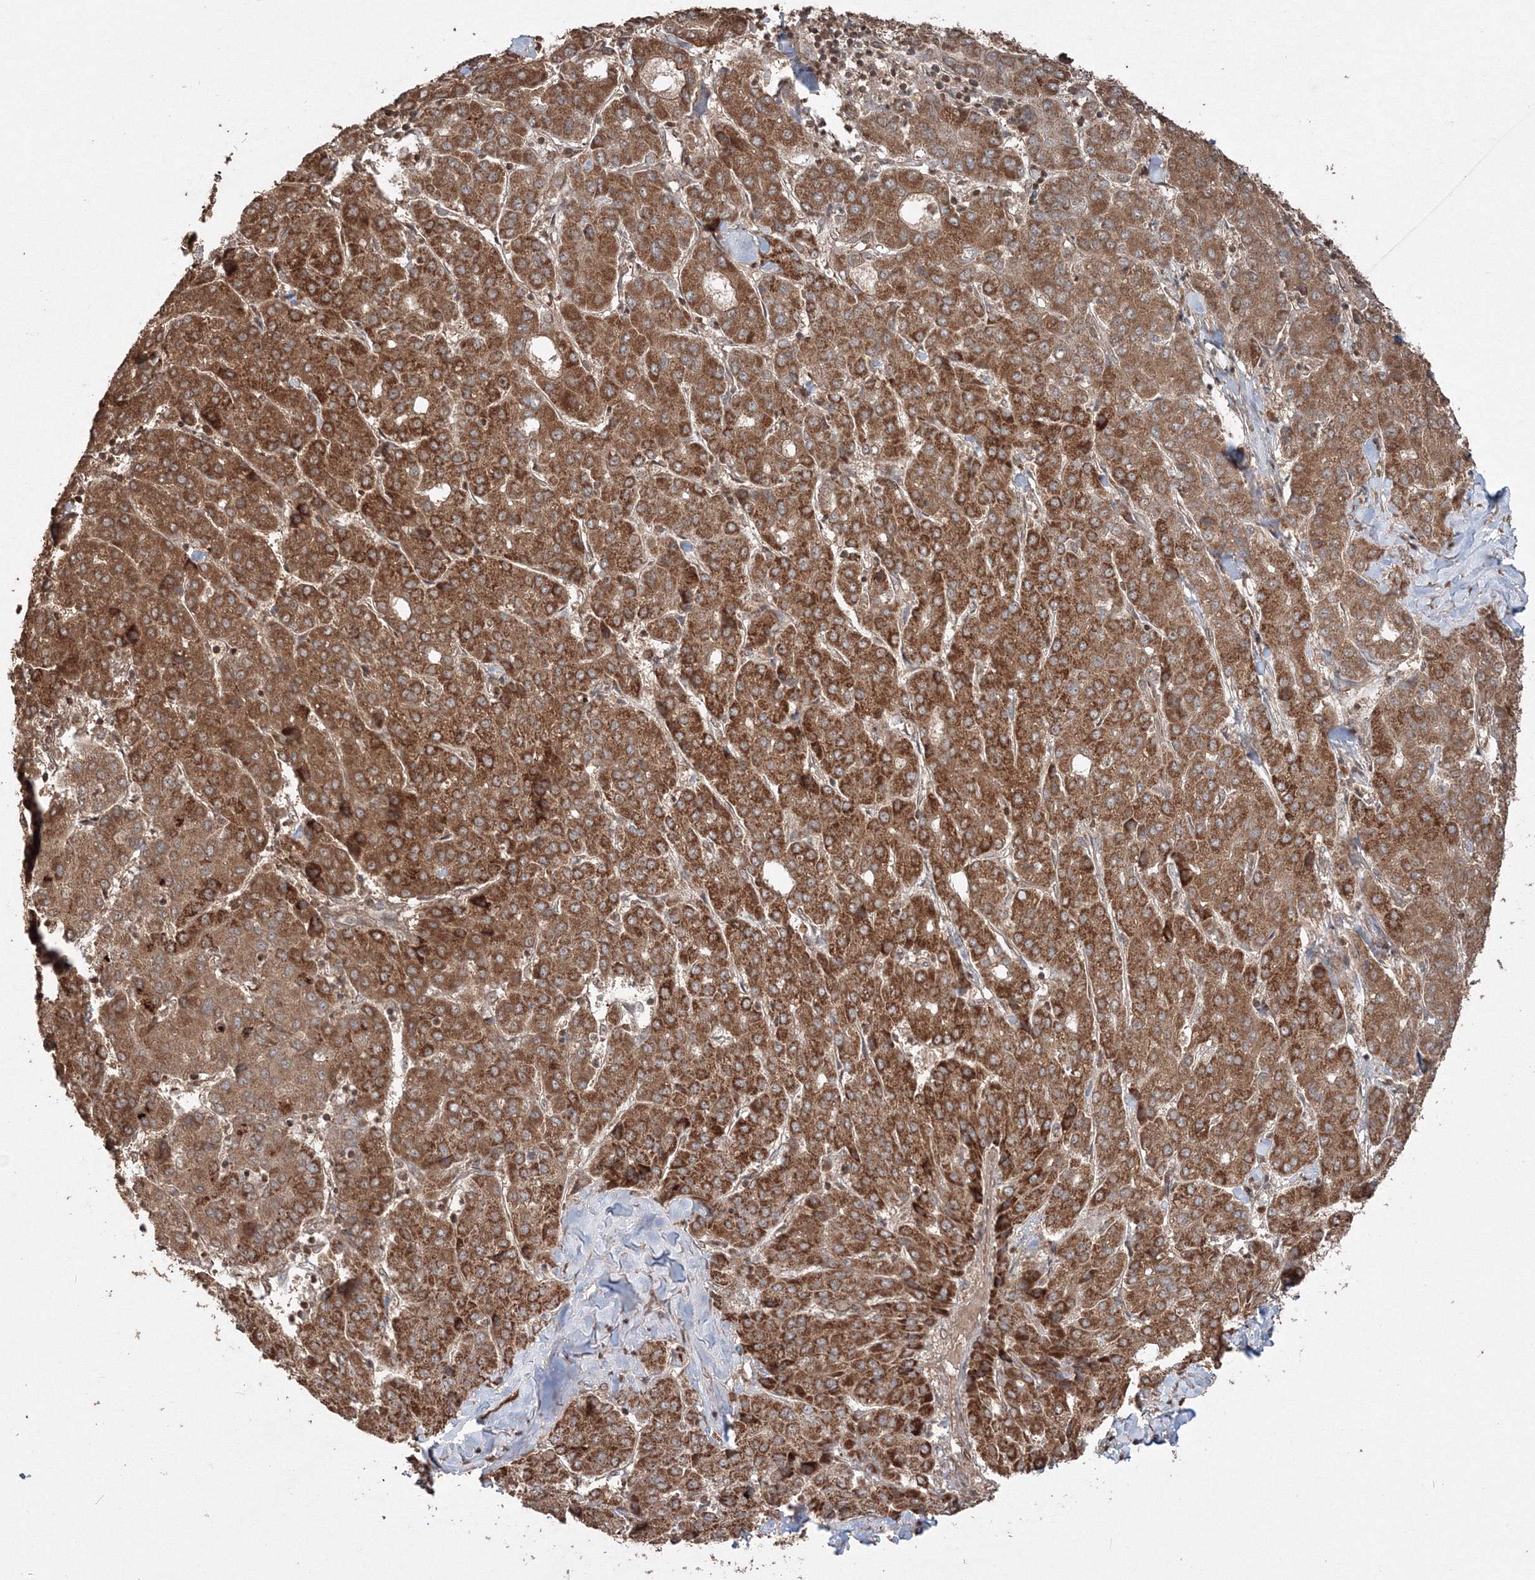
{"staining": {"intensity": "strong", "quantity": ">75%", "location": "cytoplasmic/membranous"}, "tissue": "liver cancer", "cell_type": "Tumor cells", "image_type": "cancer", "snomed": [{"axis": "morphology", "description": "Carcinoma, Hepatocellular, NOS"}, {"axis": "topography", "description": "Liver"}], "caption": "Immunohistochemistry photomicrograph of neoplastic tissue: human liver hepatocellular carcinoma stained using immunohistochemistry displays high levels of strong protein expression localized specifically in the cytoplasmic/membranous of tumor cells, appearing as a cytoplasmic/membranous brown color.", "gene": "CCDC122", "patient": {"sex": "male", "age": 65}}